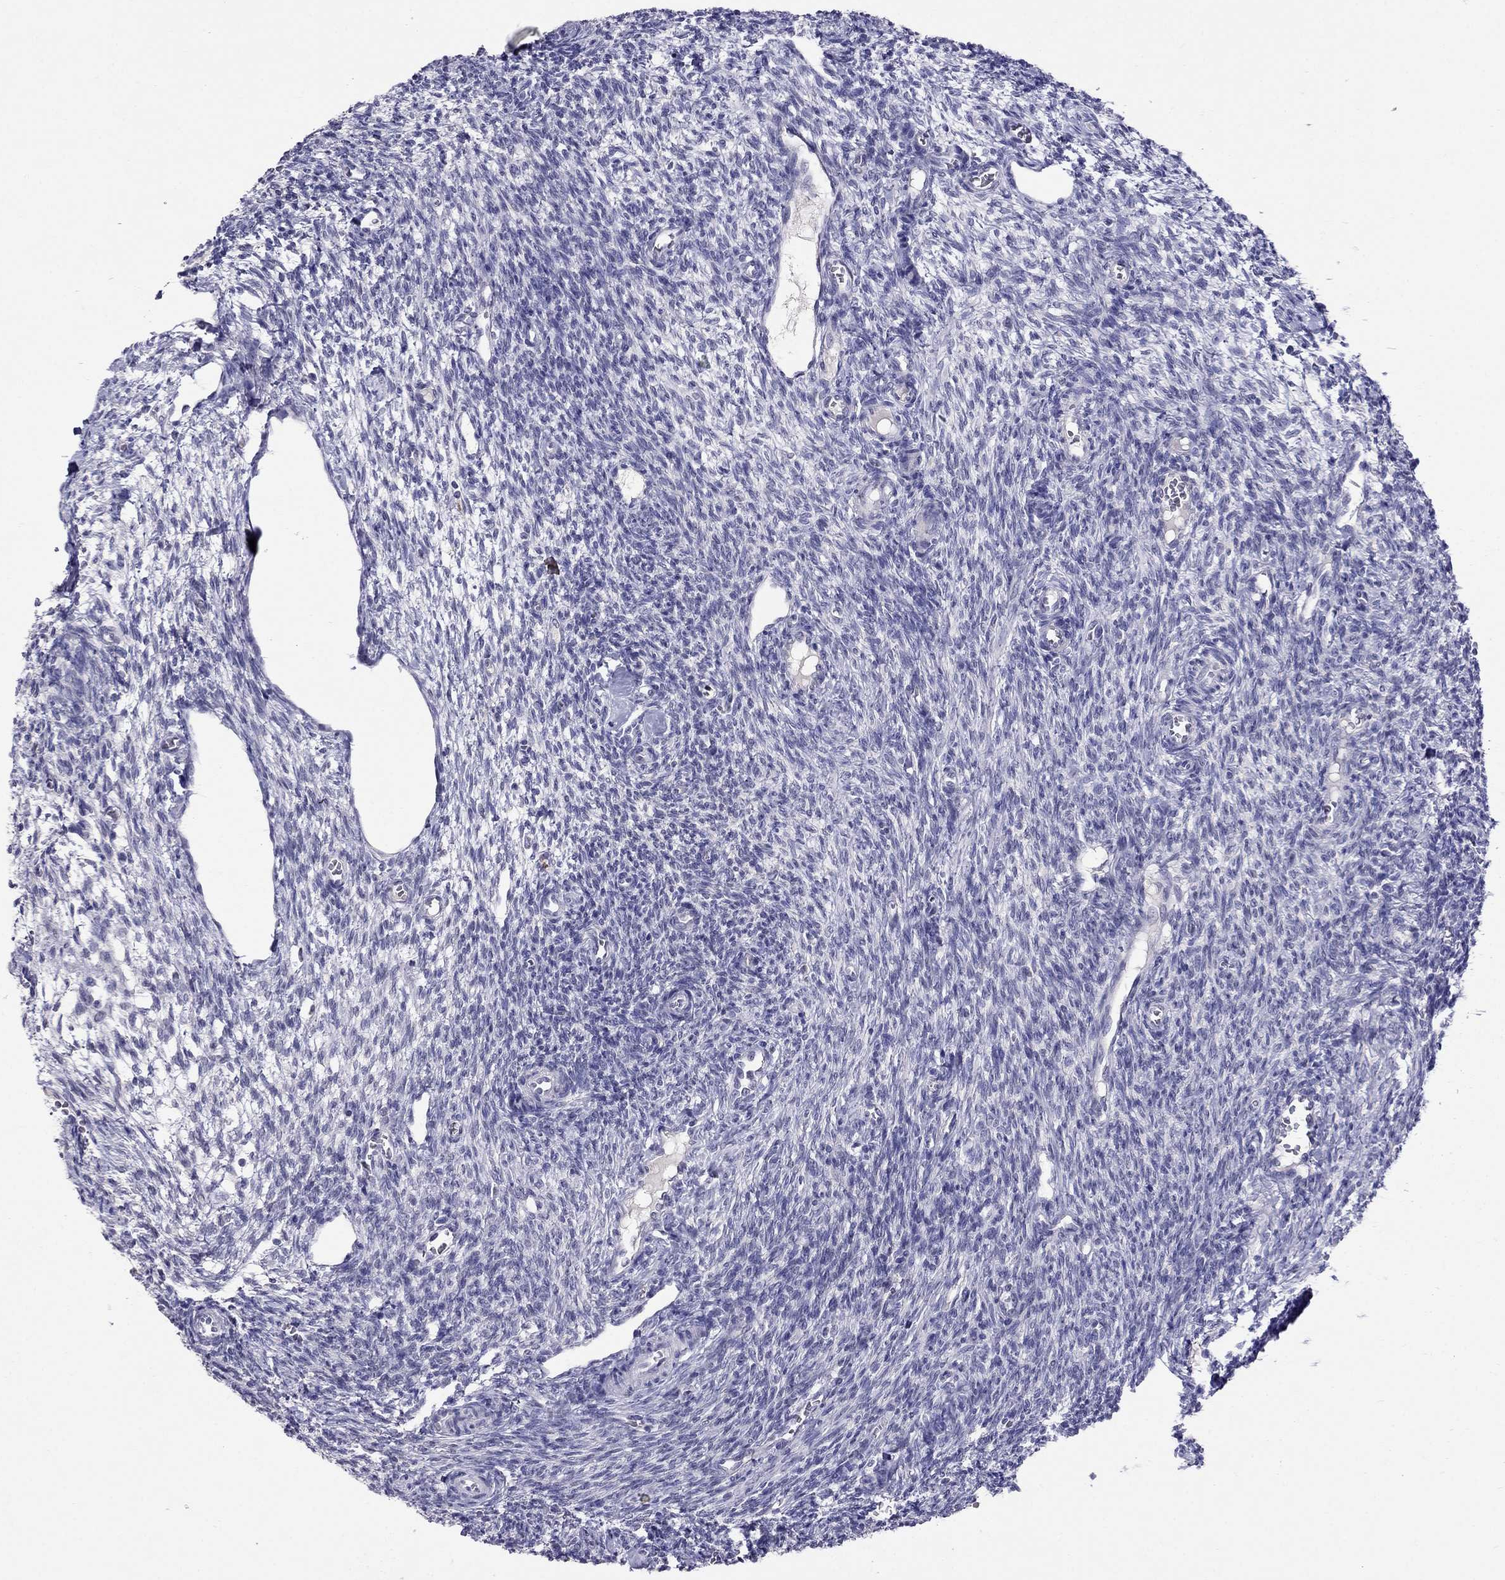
{"staining": {"intensity": "negative", "quantity": "none", "location": "none"}, "tissue": "ovary", "cell_type": "Follicle cells", "image_type": "normal", "snomed": [{"axis": "morphology", "description": "Normal tissue, NOS"}, {"axis": "topography", "description": "Ovary"}], "caption": "This is a photomicrograph of immunohistochemistry staining of benign ovary, which shows no positivity in follicle cells.", "gene": "MYO3B", "patient": {"sex": "female", "age": 27}}